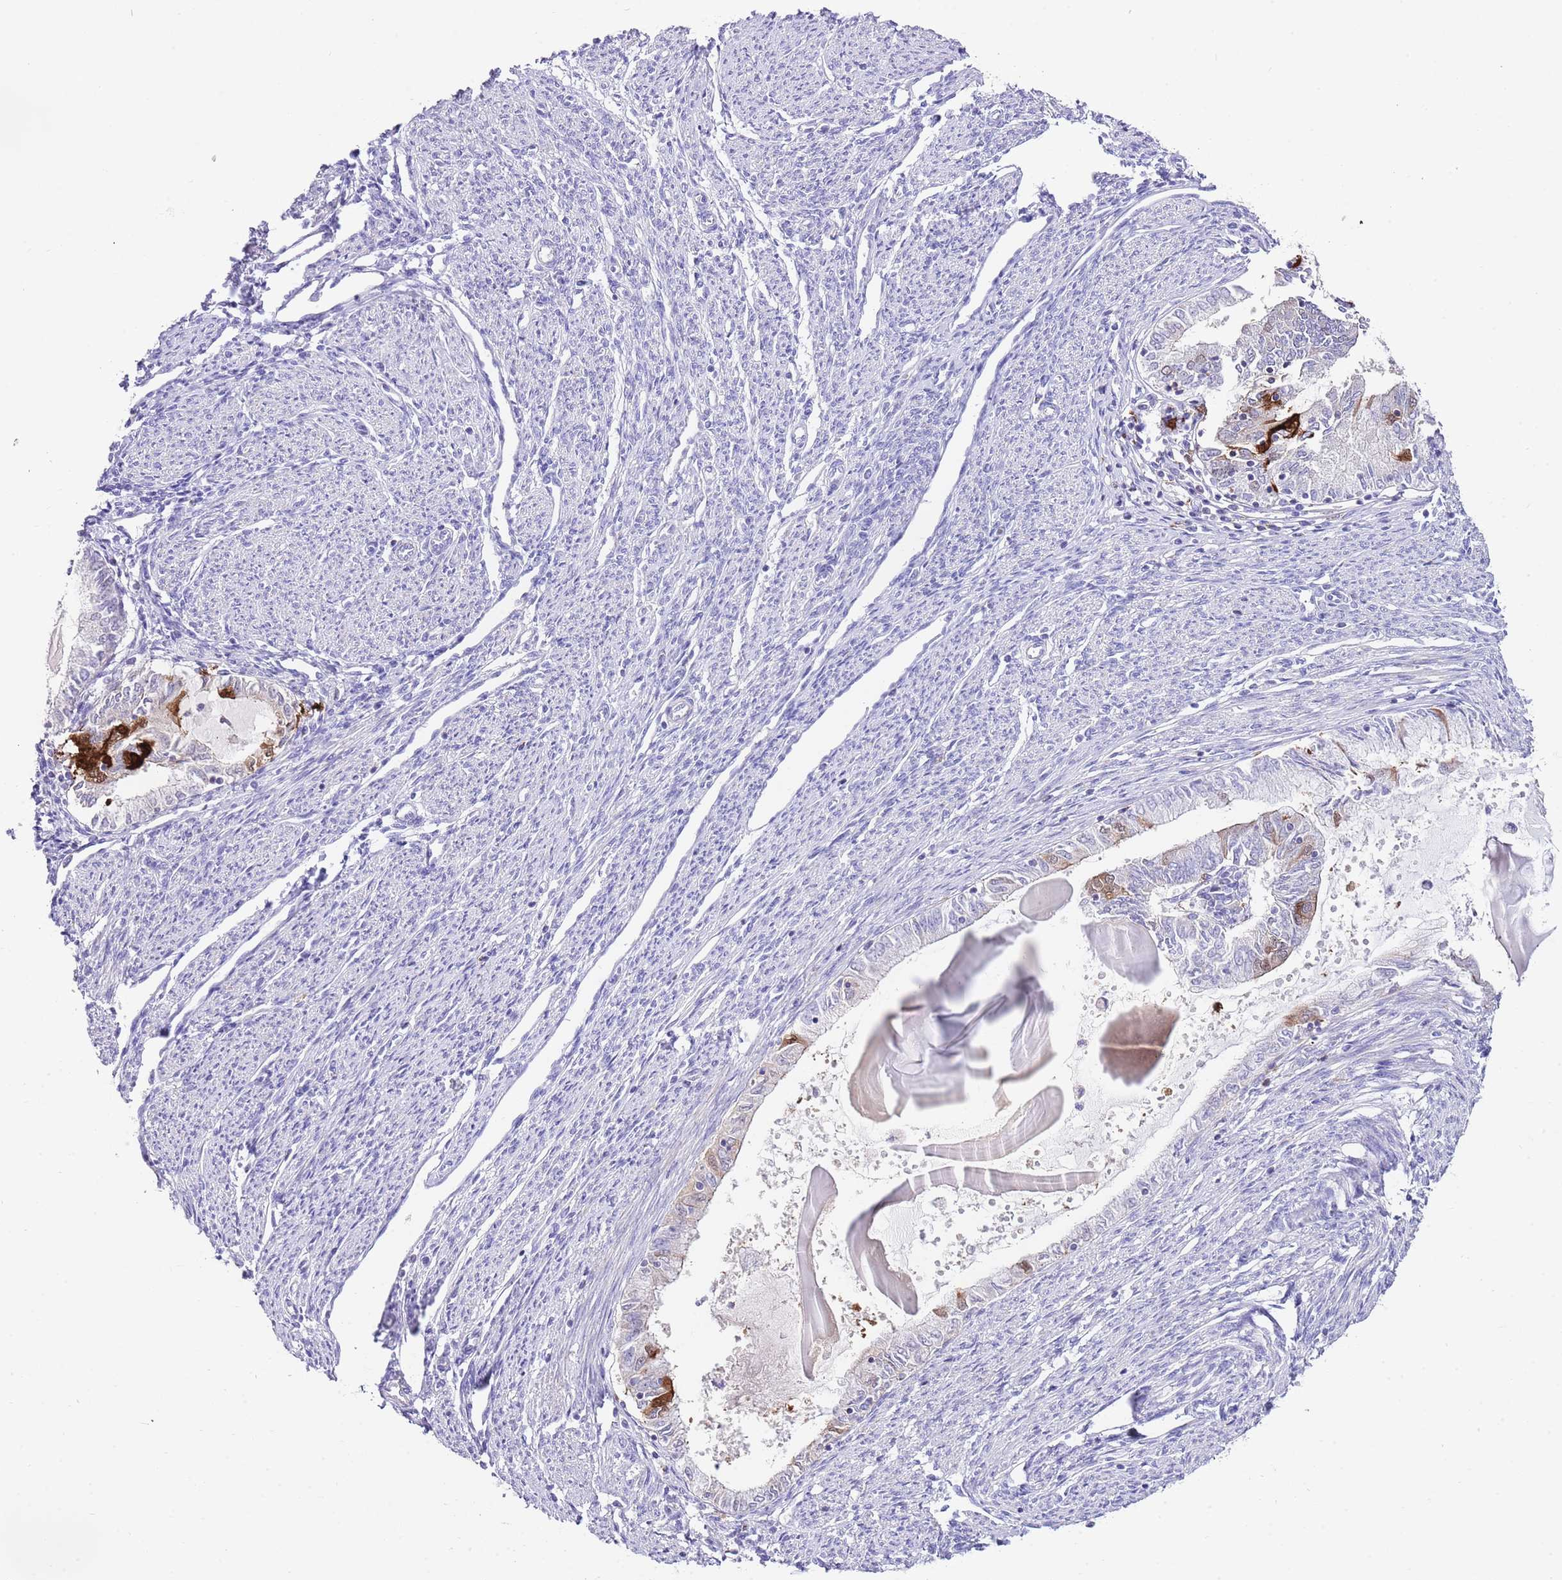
{"staining": {"intensity": "strong", "quantity": "<25%", "location": "cytoplasmic/membranous,nuclear"}, "tissue": "endometrial cancer", "cell_type": "Tumor cells", "image_type": "cancer", "snomed": [{"axis": "morphology", "description": "Adenocarcinoma, NOS"}, {"axis": "topography", "description": "Endometrium"}], "caption": "IHC micrograph of endometrial cancer stained for a protein (brown), which exhibits medium levels of strong cytoplasmic/membranous and nuclear staining in about <25% of tumor cells.", "gene": "ALDH3A1", "patient": {"sex": "female", "age": 79}}